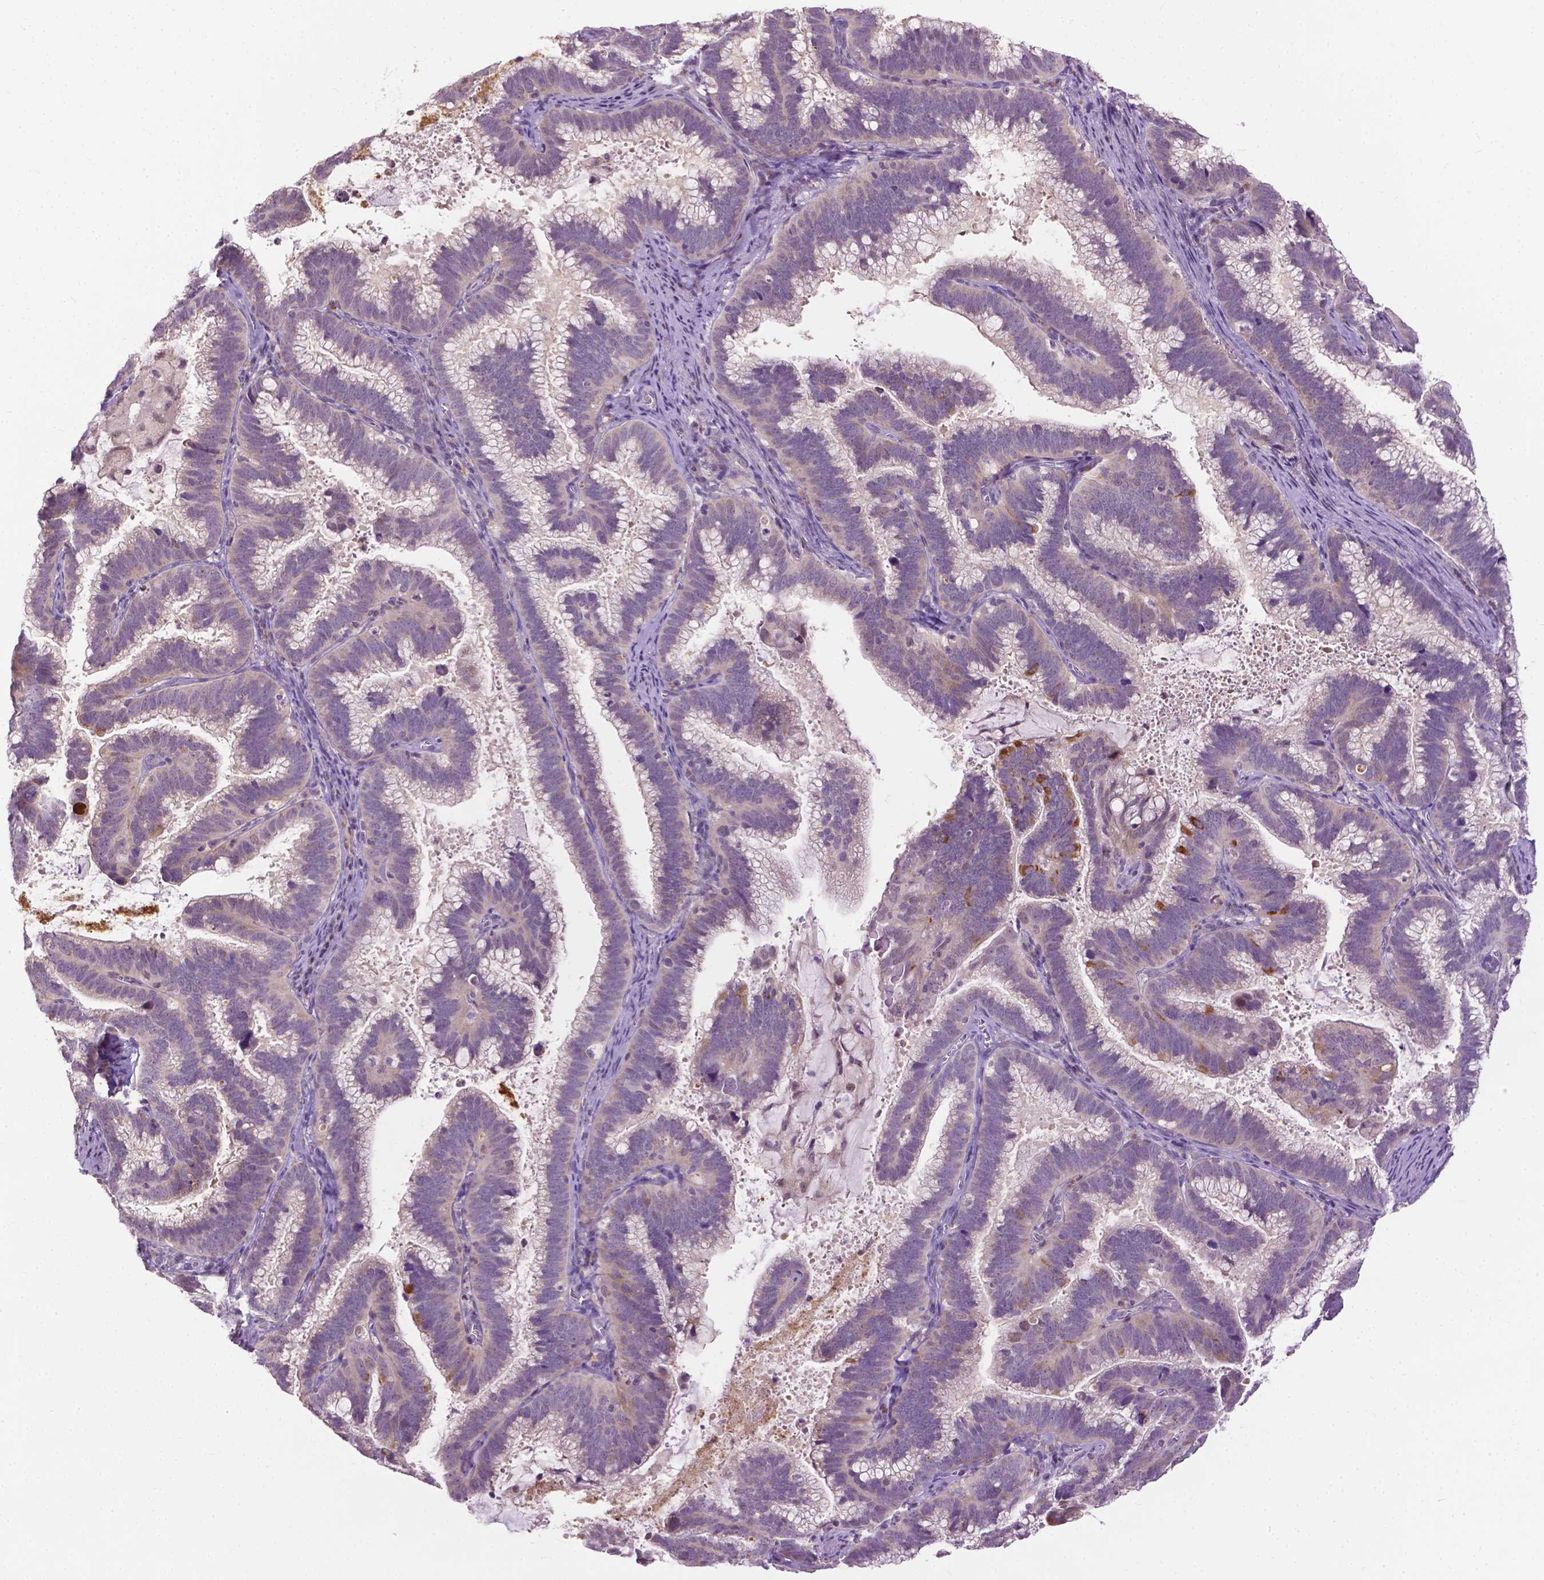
{"staining": {"intensity": "moderate", "quantity": "<25%", "location": "cytoplasmic/membranous"}, "tissue": "cervical cancer", "cell_type": "Tumor cells", "image_type": "cancer", "snomed": [{"axis": "morphology", "description": "Adenocarcinoma, NOS"}, {"axis": "topography", "description": "Cervix"}], "caption": "Human cervical adenocarcinoma stained with a protein marker shows moderate staining in tumor cells.", "gene": "TTC9B", "patient": {"sex": "female", "age": 61}}